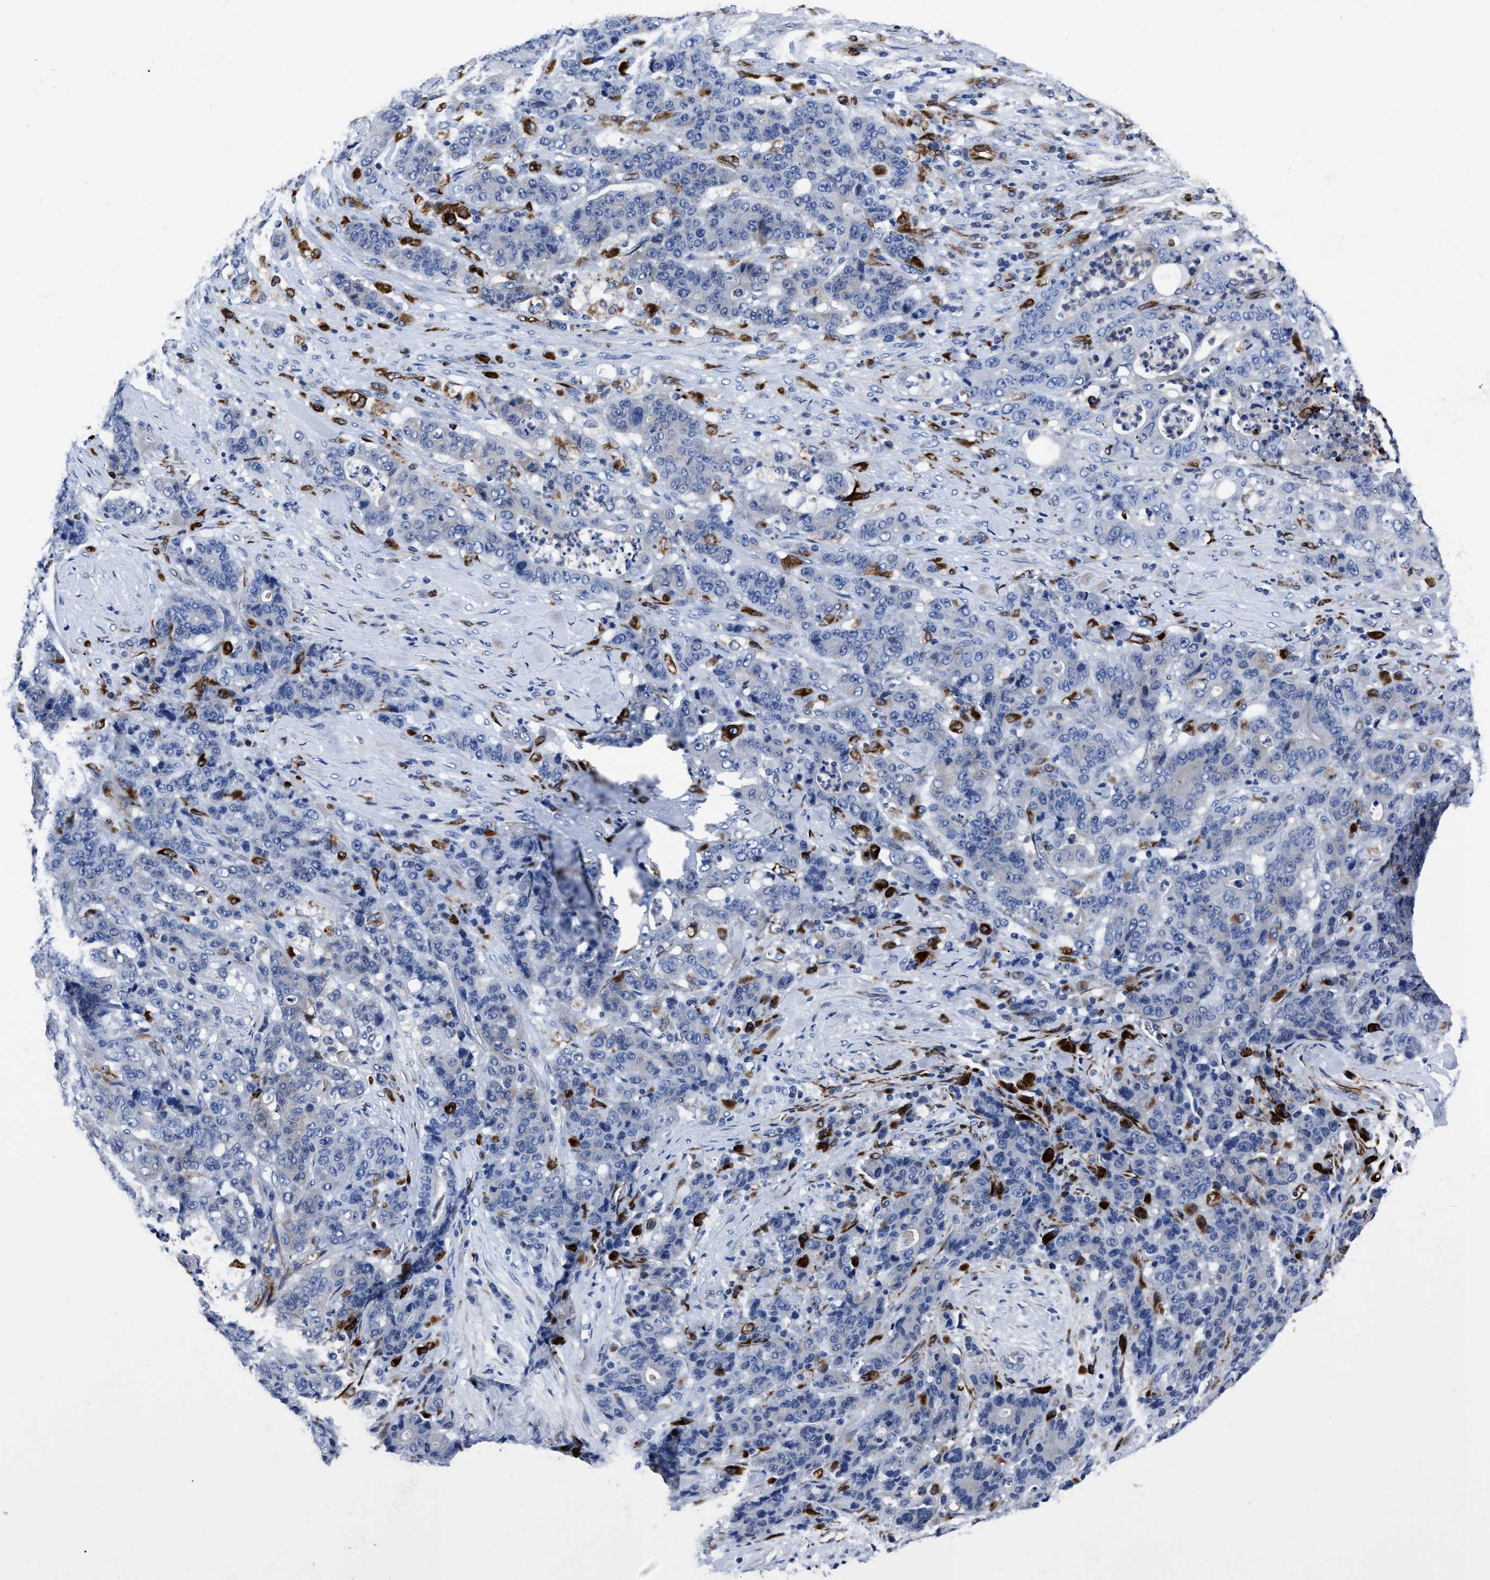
{"staining": {"intensity": "negative", "quantity": "none", "location": "none"}, "tissue": "stomach cancer", "cell_type": "Tumor cells", "image_type": "cancer", "snomed": [{"axis": "morphology", "description": "Adenocarcinoma, NOS"}, {"axis": "topography", "description": "Stomach"}], "caption": "An image of stomach cancer stained for a protein displays no brown staining in tumor cells. Nuclei are stained in blue.", "gene": "OR10G3", "patient": {"sex": "female", "age": 73}}